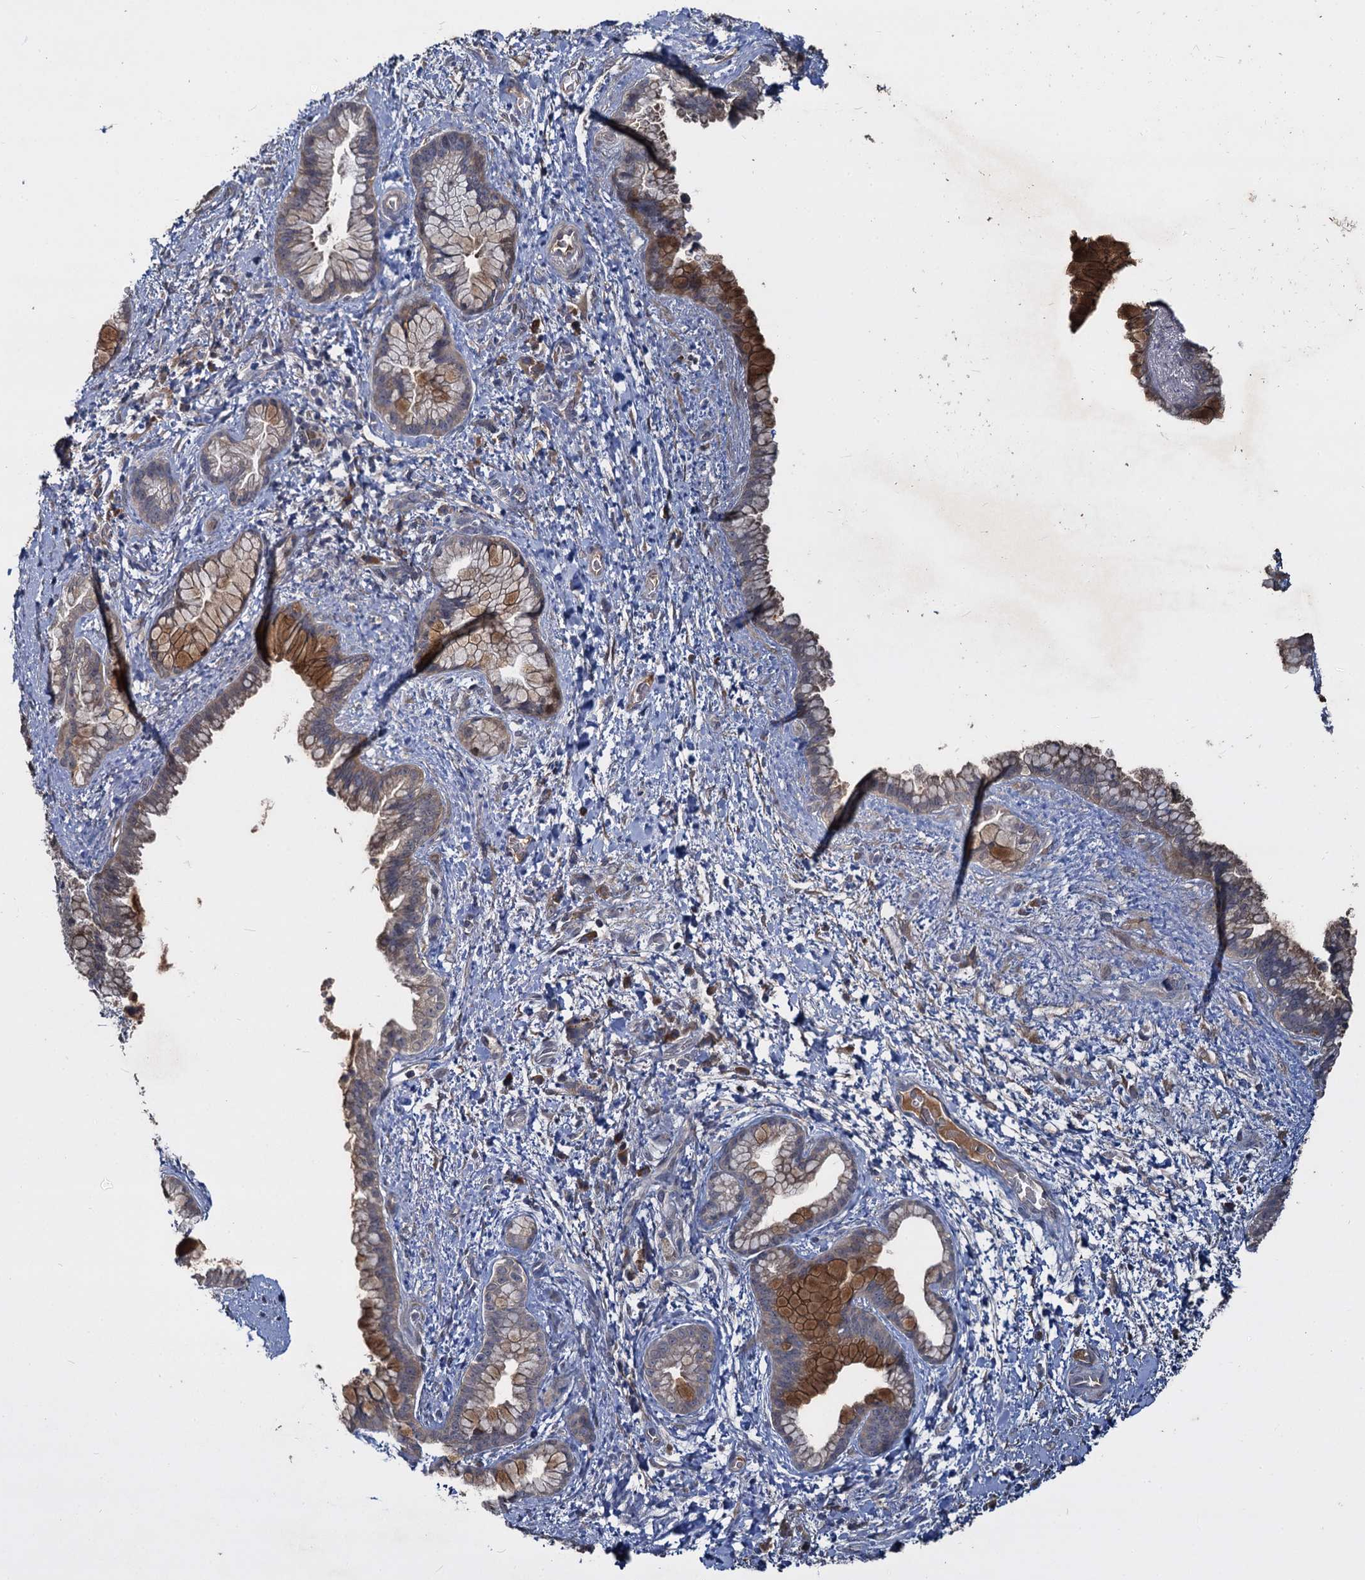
{"staining": {"intensity": "moderate", "quantity": "25%-75%", "location": "cytoplasmic/membranous"}, "tissue": "pancreatic cancer", "cell_type": "Tumor cells", "image_type": "cancer", "snomed": [{"axis": "morphology", "description": "Adenocarcinoma, NOS"}, {"axis": "topography", "description": "Pancreas"}], "caption": "Immunohistochemical staining of human pancreatic cancer shows moderate cytoplasmic/membranous protein staining in about 25%-75% of tumor cells.", "gene": "CCDC184", "patient": {"sex": "female", "age": 78}}